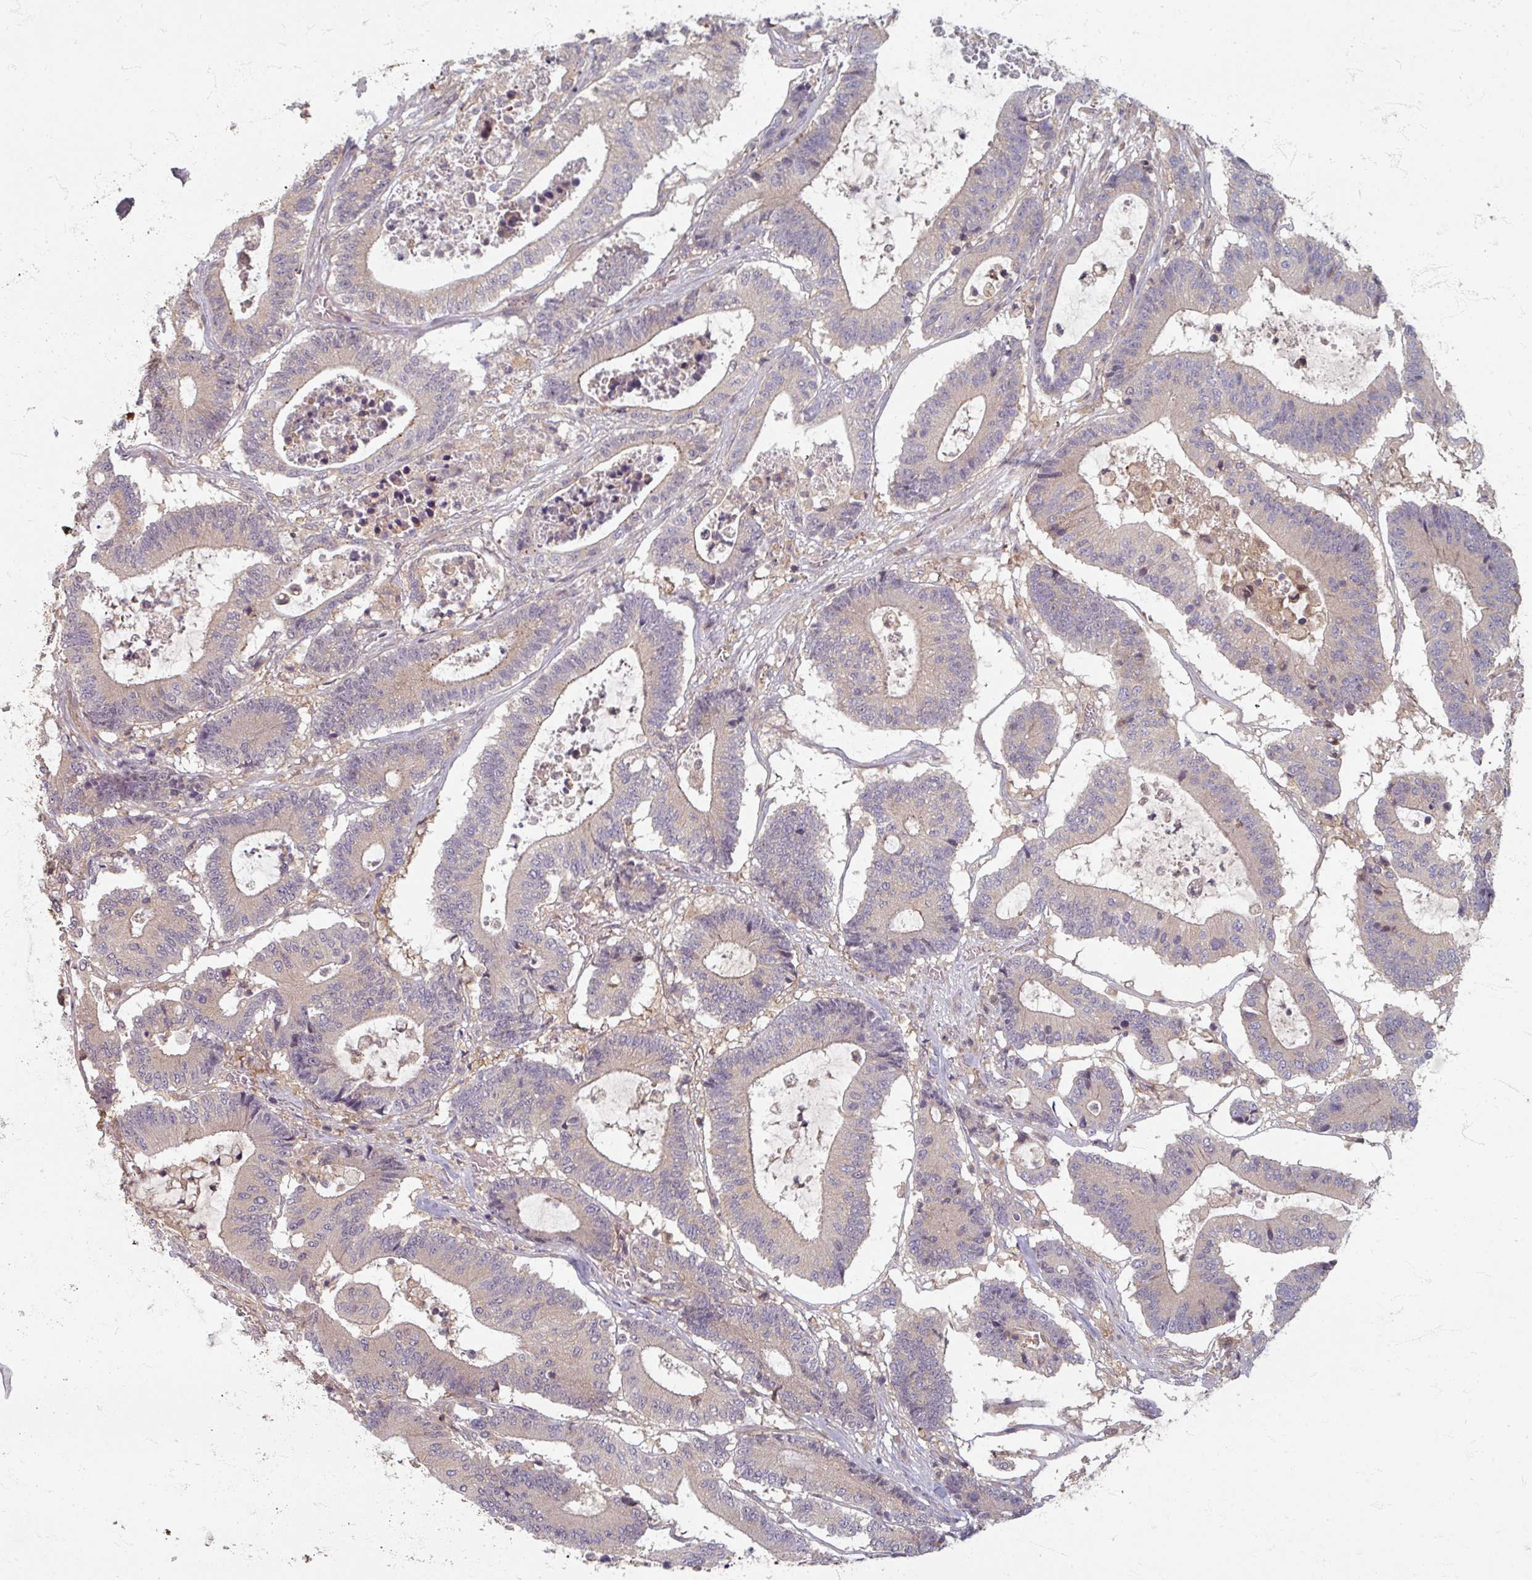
{"staining": {"intensity": "weak", "quantity": "<25%", "location": "cytoplasmic/membranous"}, "tissue": "colorectal cancer", "cell_type": "Tumor cells", "image_type": "cancer", "snomed": [{"axis": "morphology", "description": "Adenocarcinoma, NOS"}, {"axis": "topography", "description": "Colon"}], "caption": "DAB (3,3'-diaminobenzidine) immunohistochemical staining of adenocarcinoma (colorectal) demonstrates no significant staining in tumor cells.", "gene": "STAM", "patient": {"sex": "female", "age": 84}}